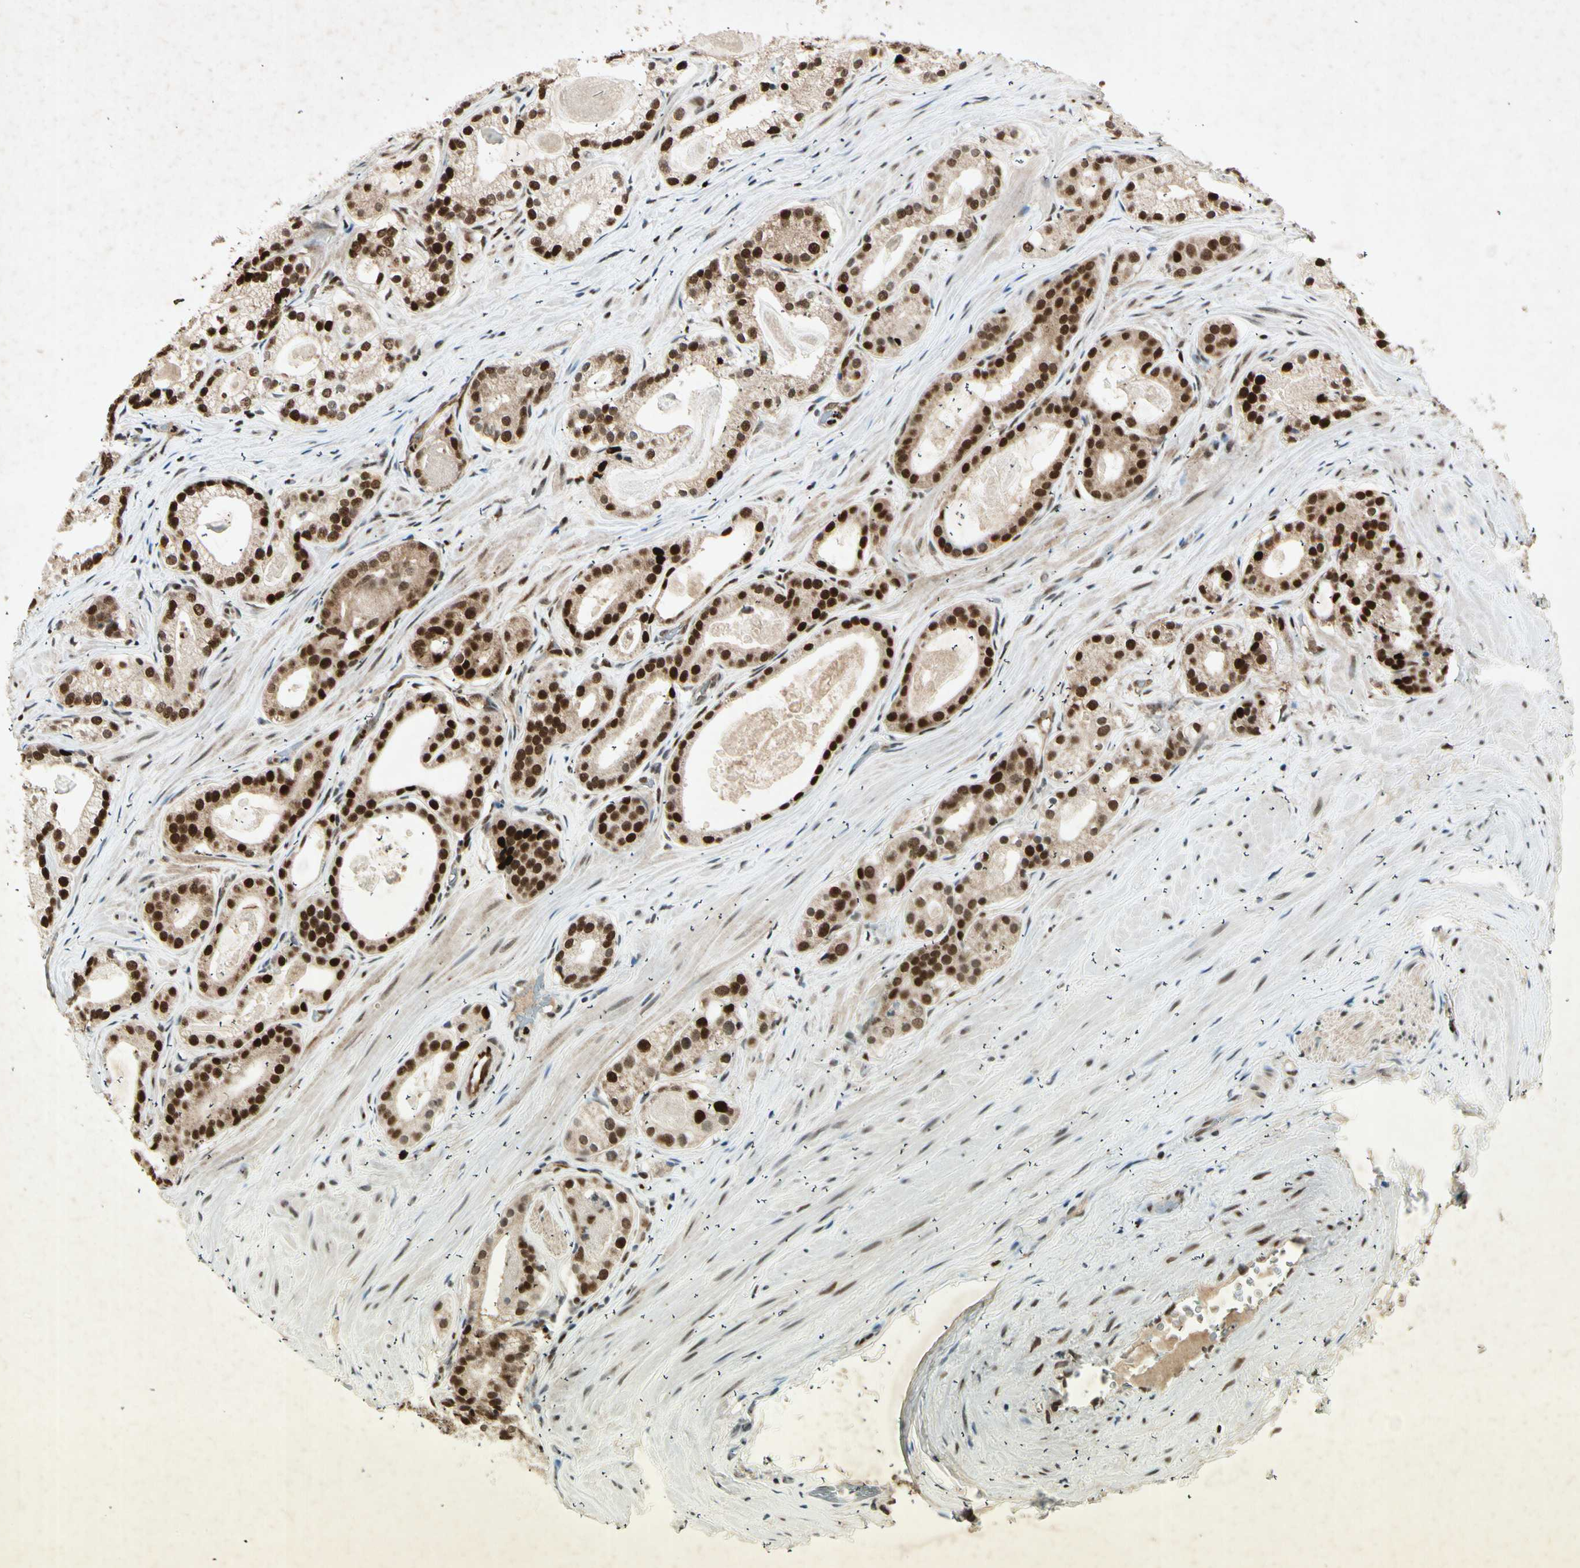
{"staining": {"intensity": "strong", "quantity": ">75%", "location": "nuclear"}, "tissue": "prostate cancer", "cell_type": "Tumor cells", "image_type": "cancer", "snomed": [{"axis": "morphology", "description": "Adenocarcinoma, Low grade"}, {"axis": "topography", "description": "Prostate"}], "caption": "Tumor cells demonstrate high levels of strong nuclear positivity in about >75% of cells in human prostate cancer (low-grade adenocarcinoma).", "gene": "RNF43", "patient": {"sex": "male", "age": 59}}